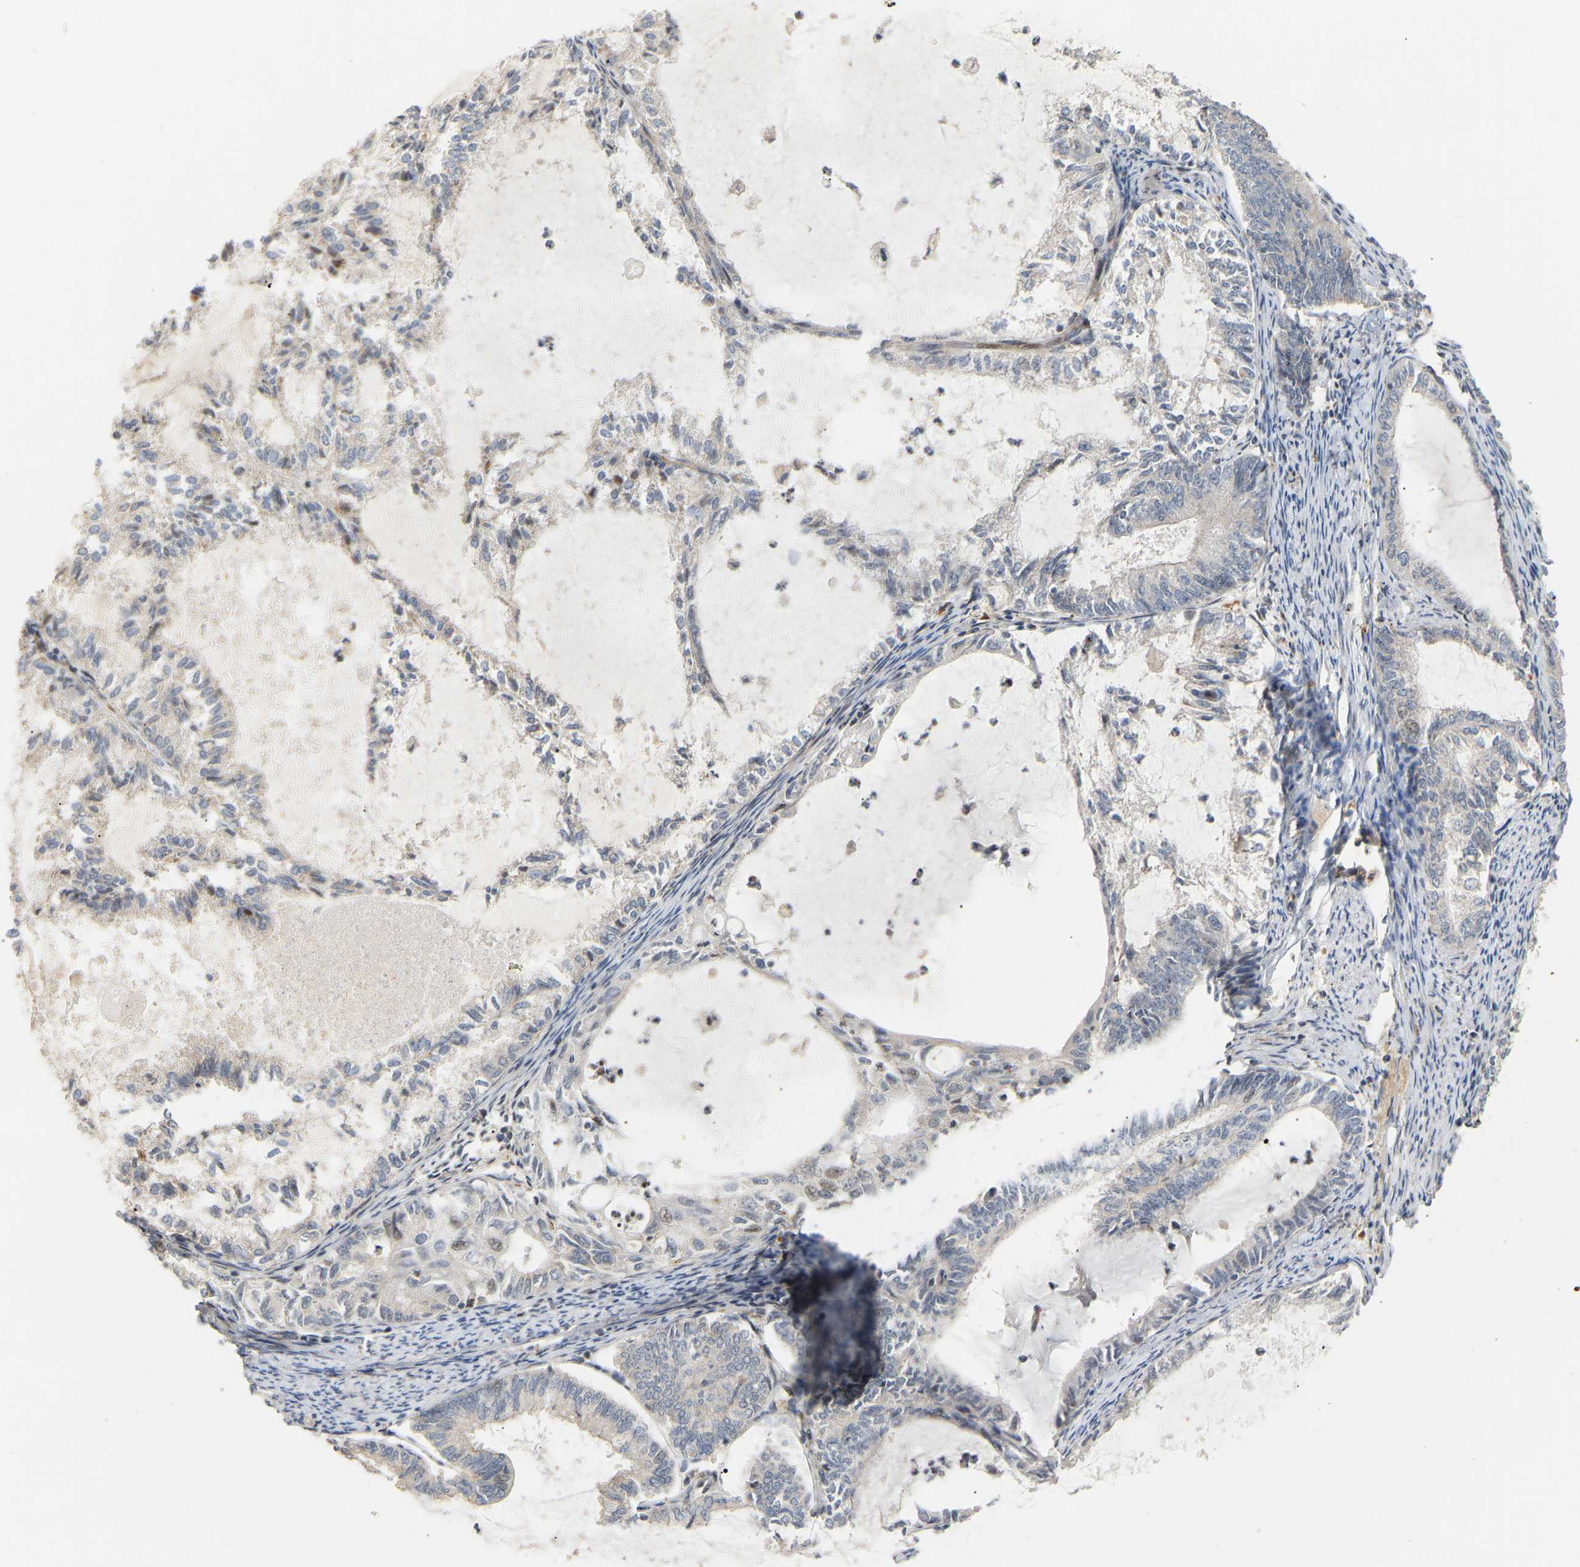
{"staining": {"intensity": "weak", "quantity": "<25%", "location": "cytoplasmic/membranous,nuclear"}, "tissue": "endometrial cancer", "cell_type": "Tumor cells", "image_type": "cancer", "snomed": [{"axis": "morphology", "description": "Adenocarcinoma, NOS"}, {"axis": "topography", "description": "Endometrium"}], "caption": "Immunohistochemistry (IHC) of endometrial adenocarcinoma reveals no expression in tumor cells.", "gene": "POGLUT2", "patient": {"sex": "female", "age": 86}}